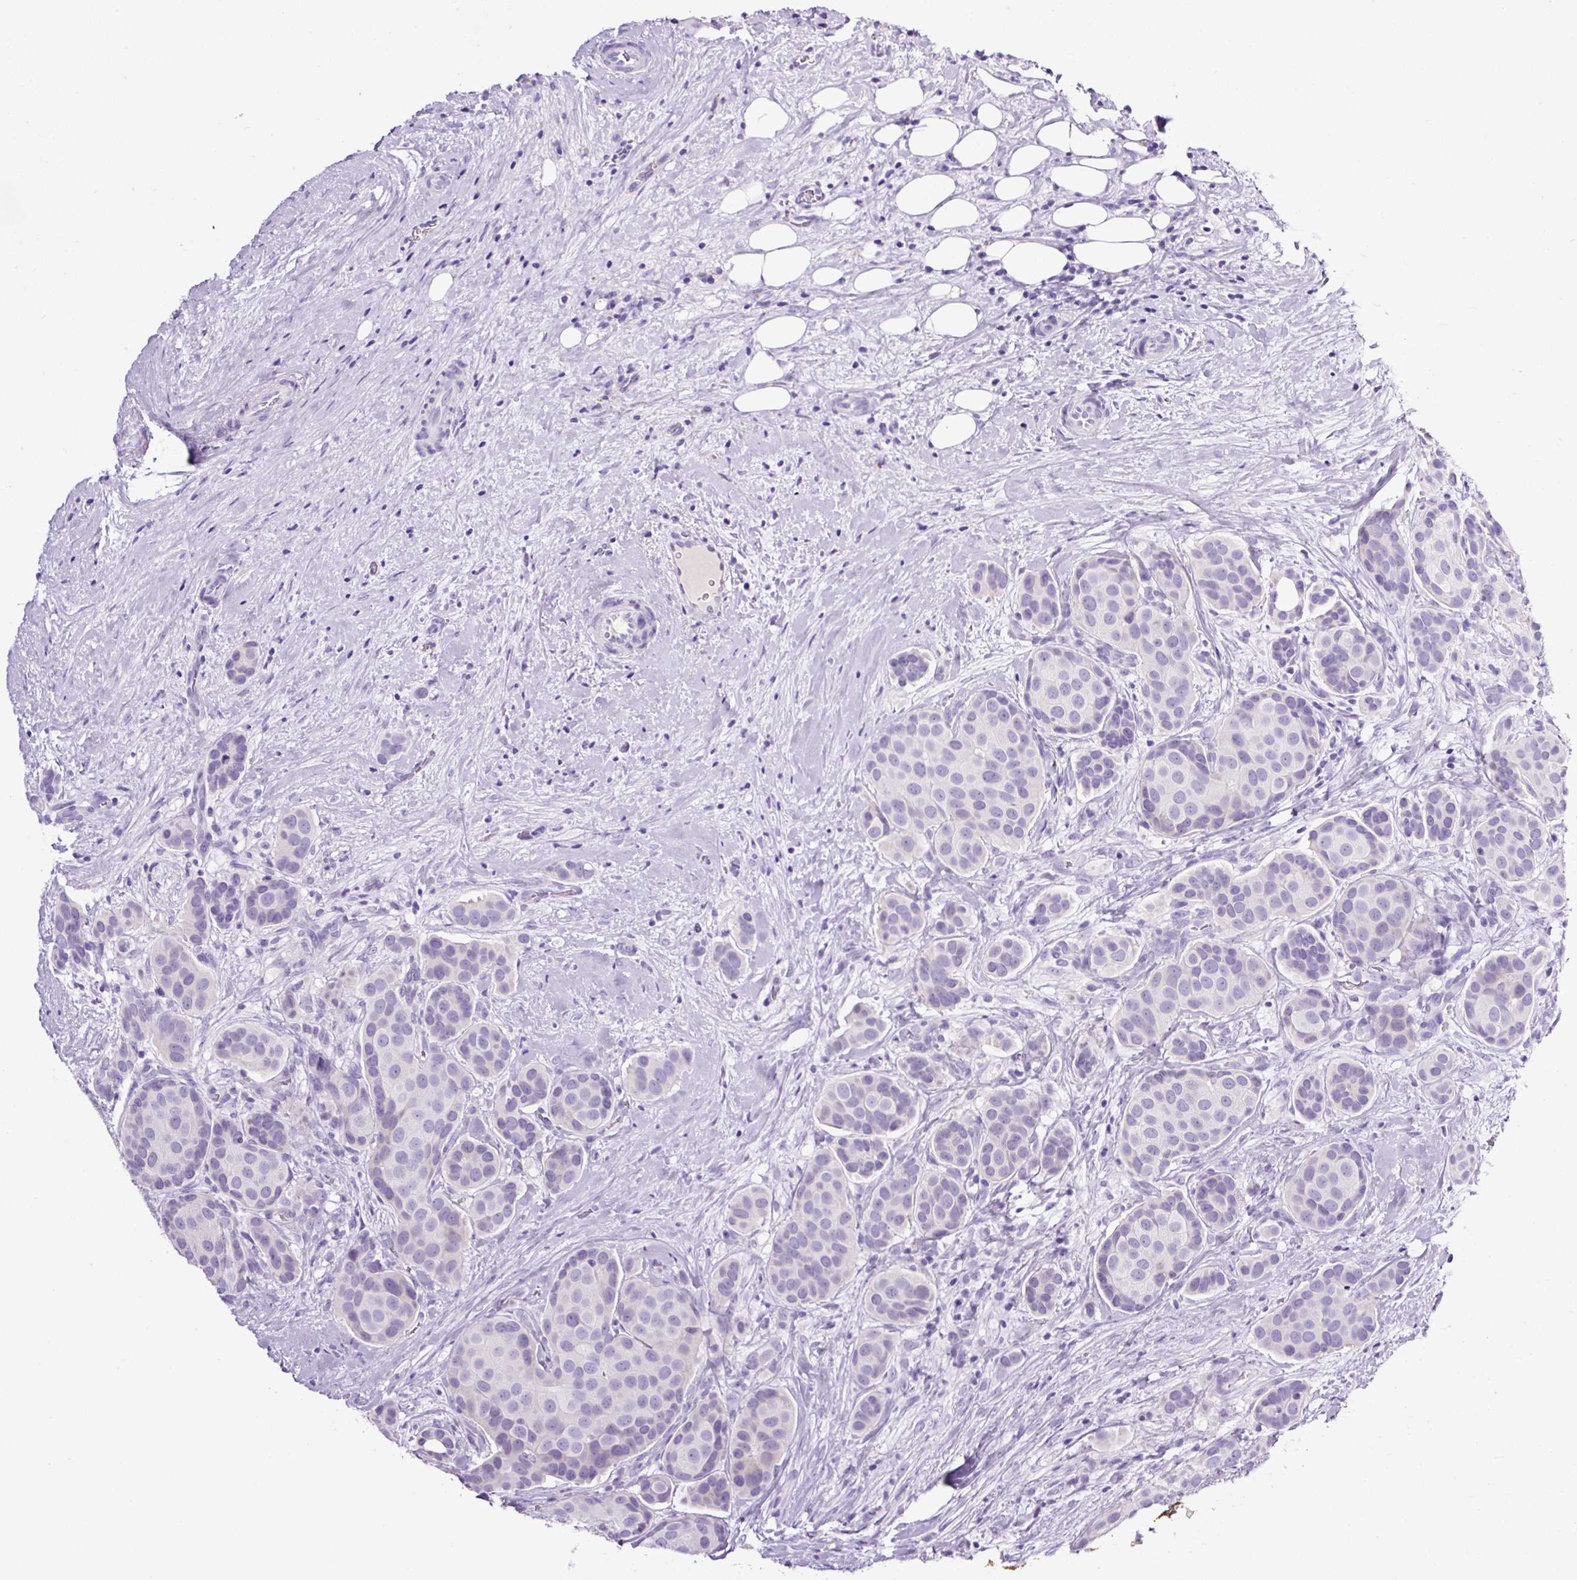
{"staining": {"intensity": "negative", "quantity": "none", "location": "none"}, "tissue": "breast cancer", "cell_type": "Tumor cells", "image_type": "cancer", "snomed": [{"axis": "morphology", "description": "Duct carcinoma"}, {"axis": "topography", "description": "Breast"}], "caption": "IHC histopathology image of neoplastic tissue: human infiltrating ductal carcinoma (breast) stained with DAB displays no significant protein staining in tumor cells.", "gene": "SP8", "patient": {"sex": "female", "age": 70}}